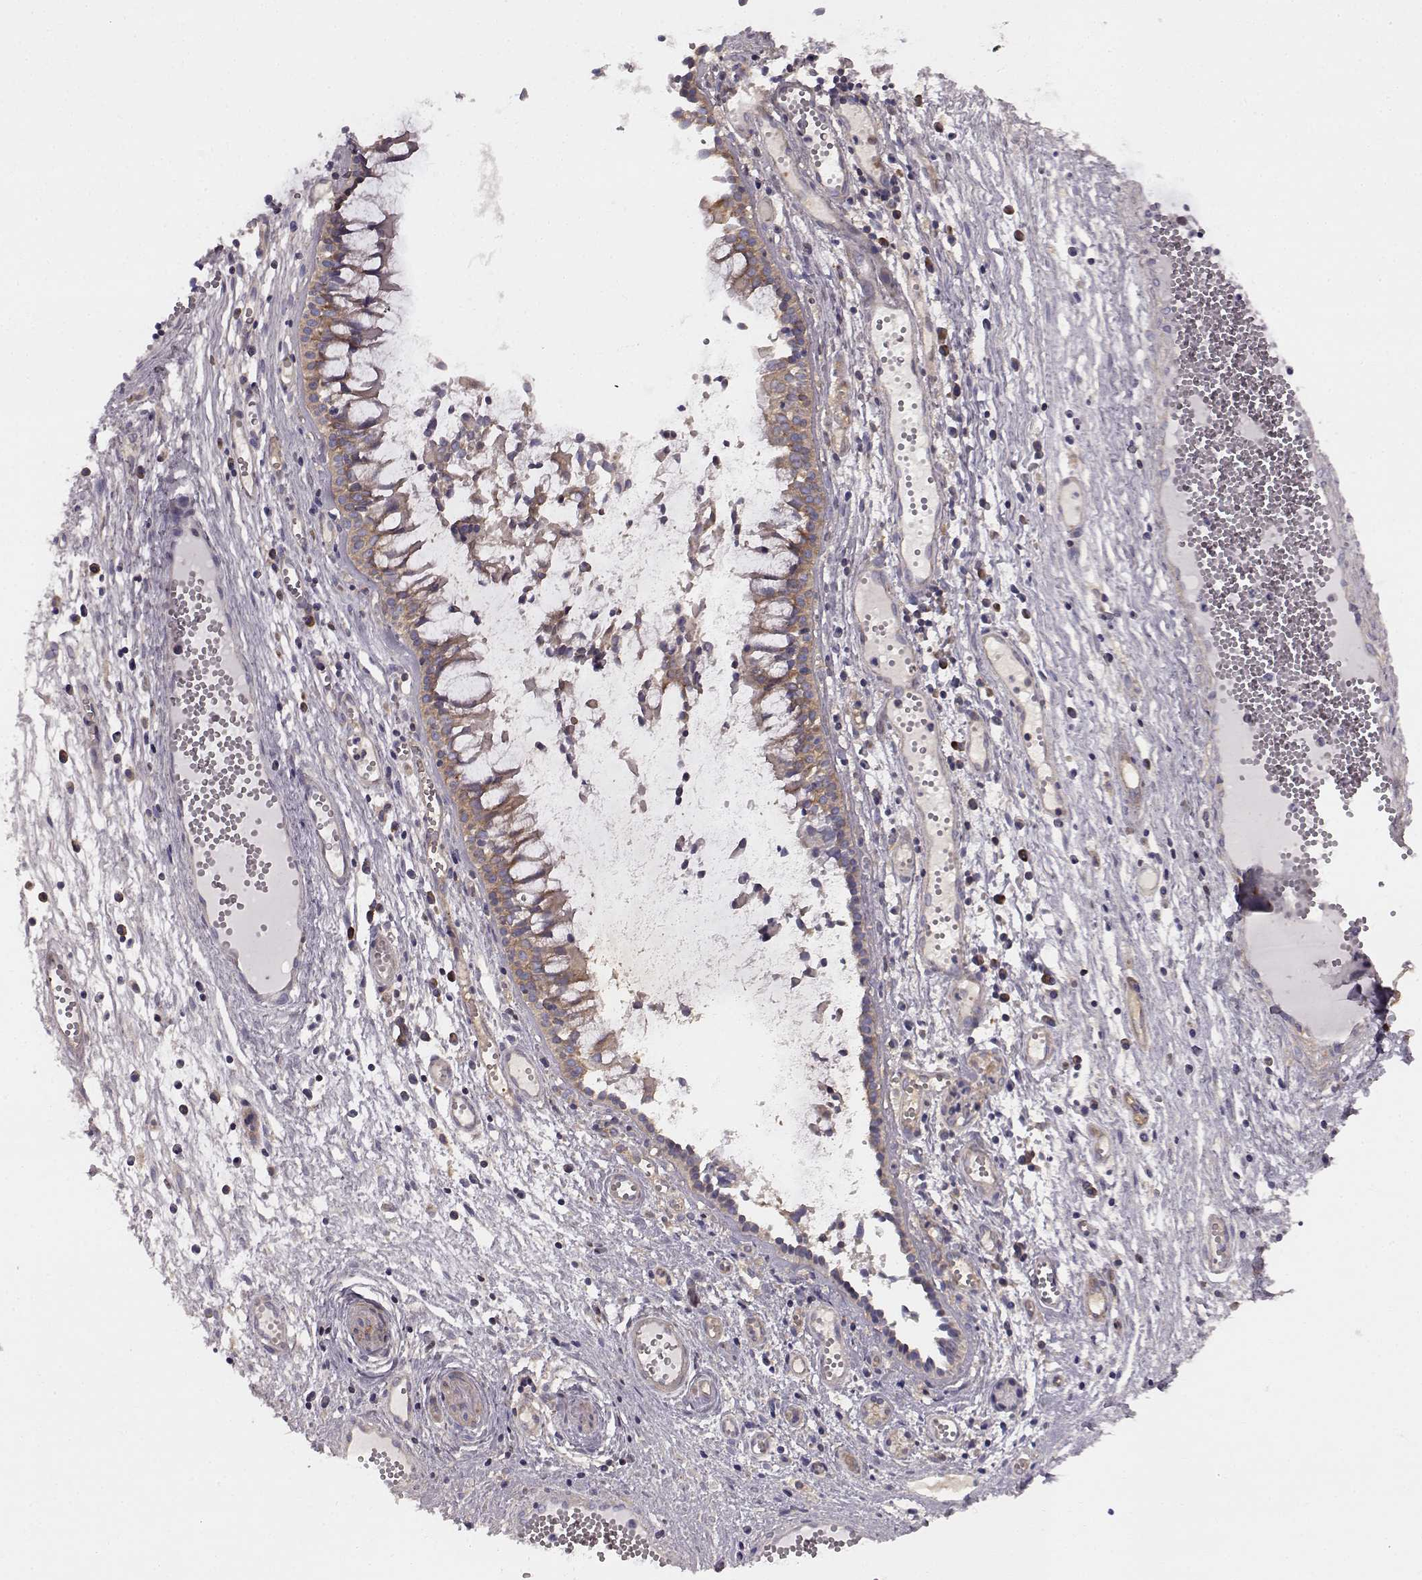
{"staining": {"intensity": "moderate", "quantity": "<25%", "location": "cytoplasmic/membranous"}, "tissue": "nasopharynx", "cell_type": "Respiratory epithelial cells", "image_type": "normal", "snomed": [{"axis": "morphology", "description": "Normal tissue, NOS"}, {"axis": "topography", "description": "Nasopharynx"}], "caption": "The photomicrograph shows immunohistochemical staining of unremarkable nasopharynx. There is moderate cytoplasmic/membranous positivity is seen in about <25% of respiratory epithelial cells.", "gene": "RABGAP1", "patient": {"sex": "male", "age": 31}}